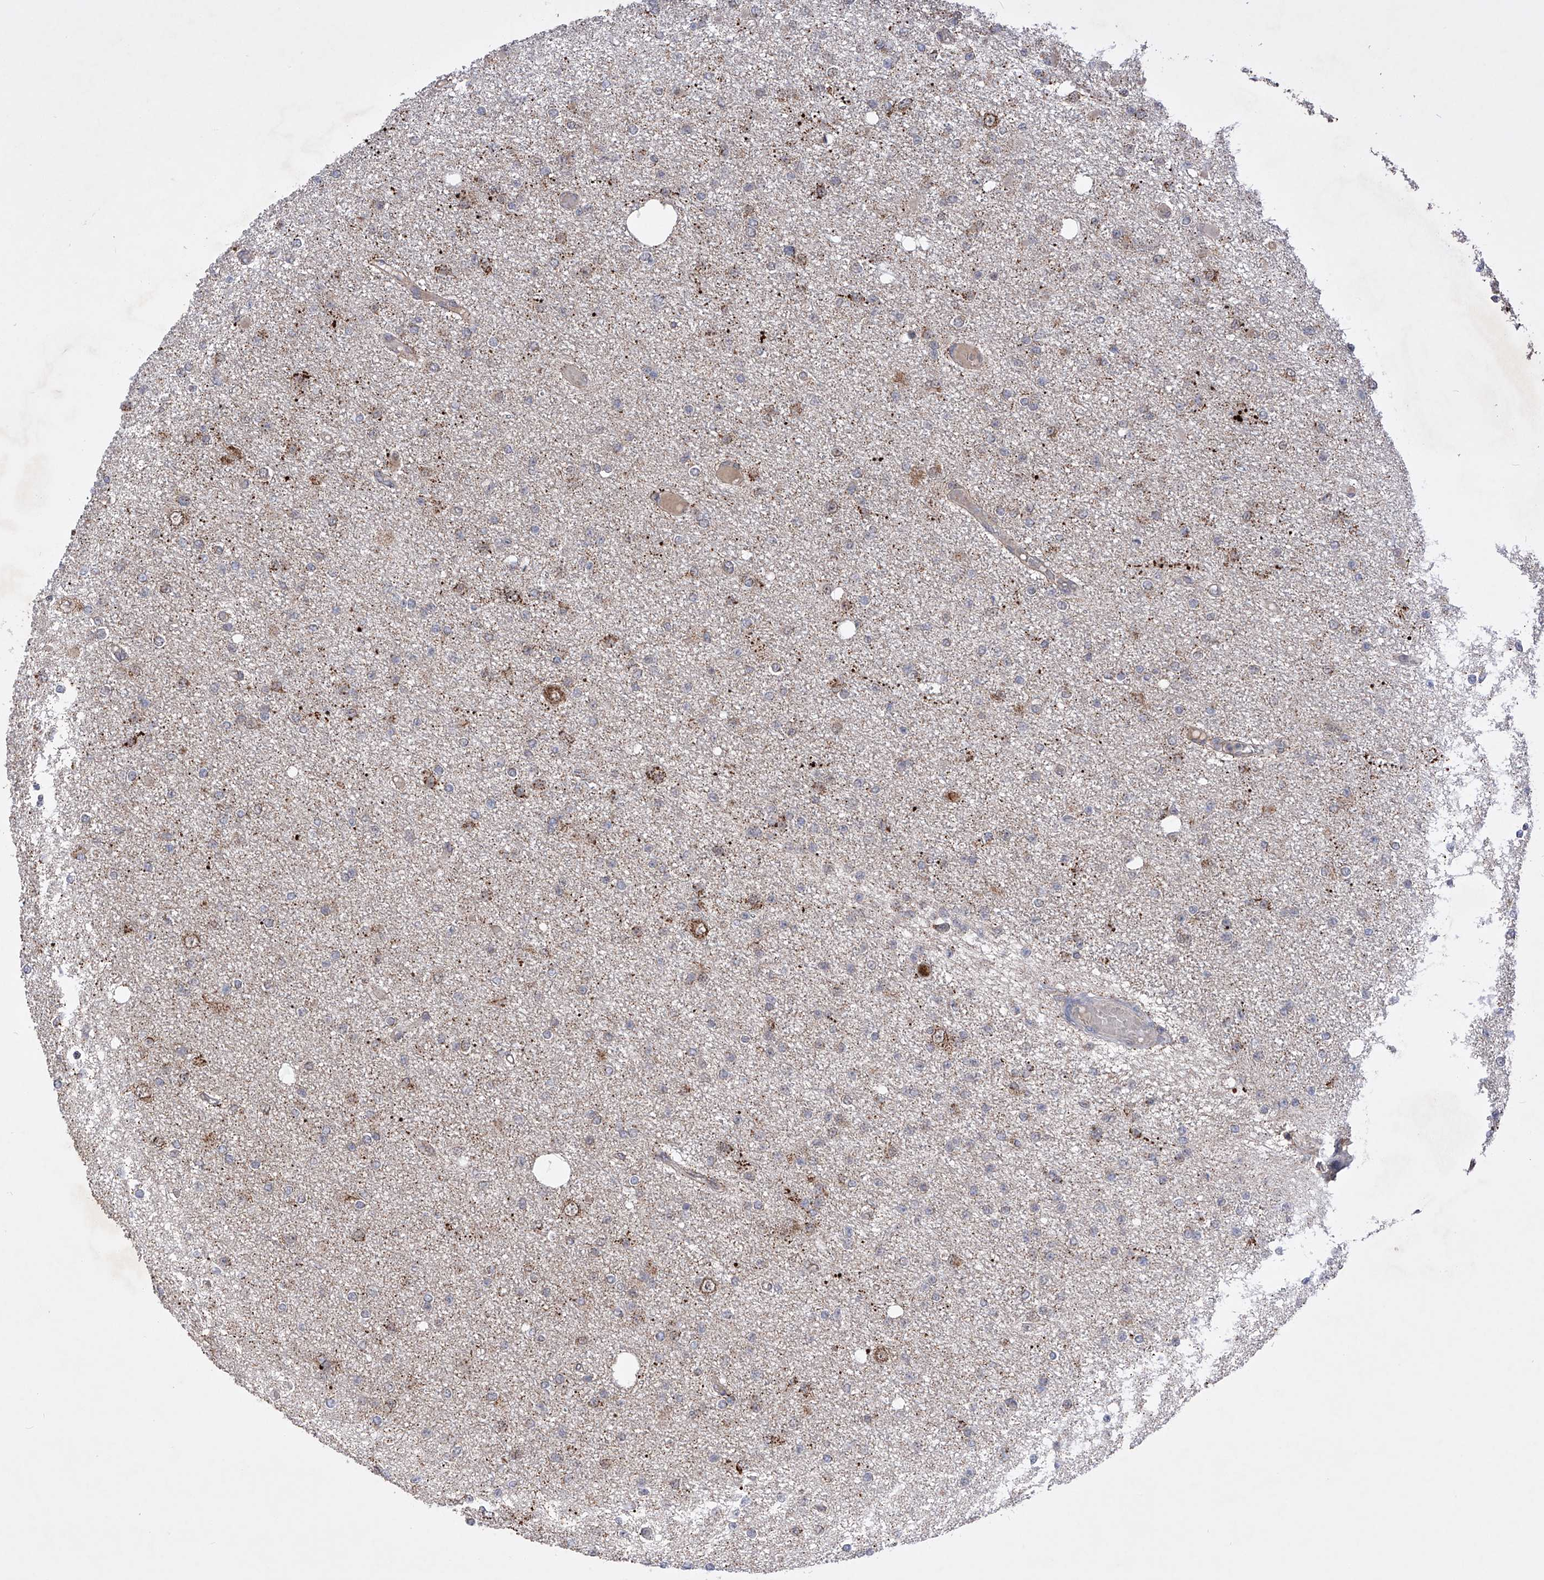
{"staining": {"intensity": "weak", "quantity": "25%-75%", "location": "cytoplasmic/membranous"}, "tissue": "glioma", "cell_type": "Tumor cells", "image_type": "cancer", "snomed": [{"axis": "morphology", "description": "Glioma, malignant, Low grade"}, {"axis": "topography", "description": "Brain"}], "caption": "IHC (DAB (3,3'-diaminobenzidine)) staining of human glioma reveals weak cytoplasmic/membranous protein positivity in about 25%-75% of tumor cells.", "gene": "SDHAF4", "patient": {"sex": "female", "age": 22}}